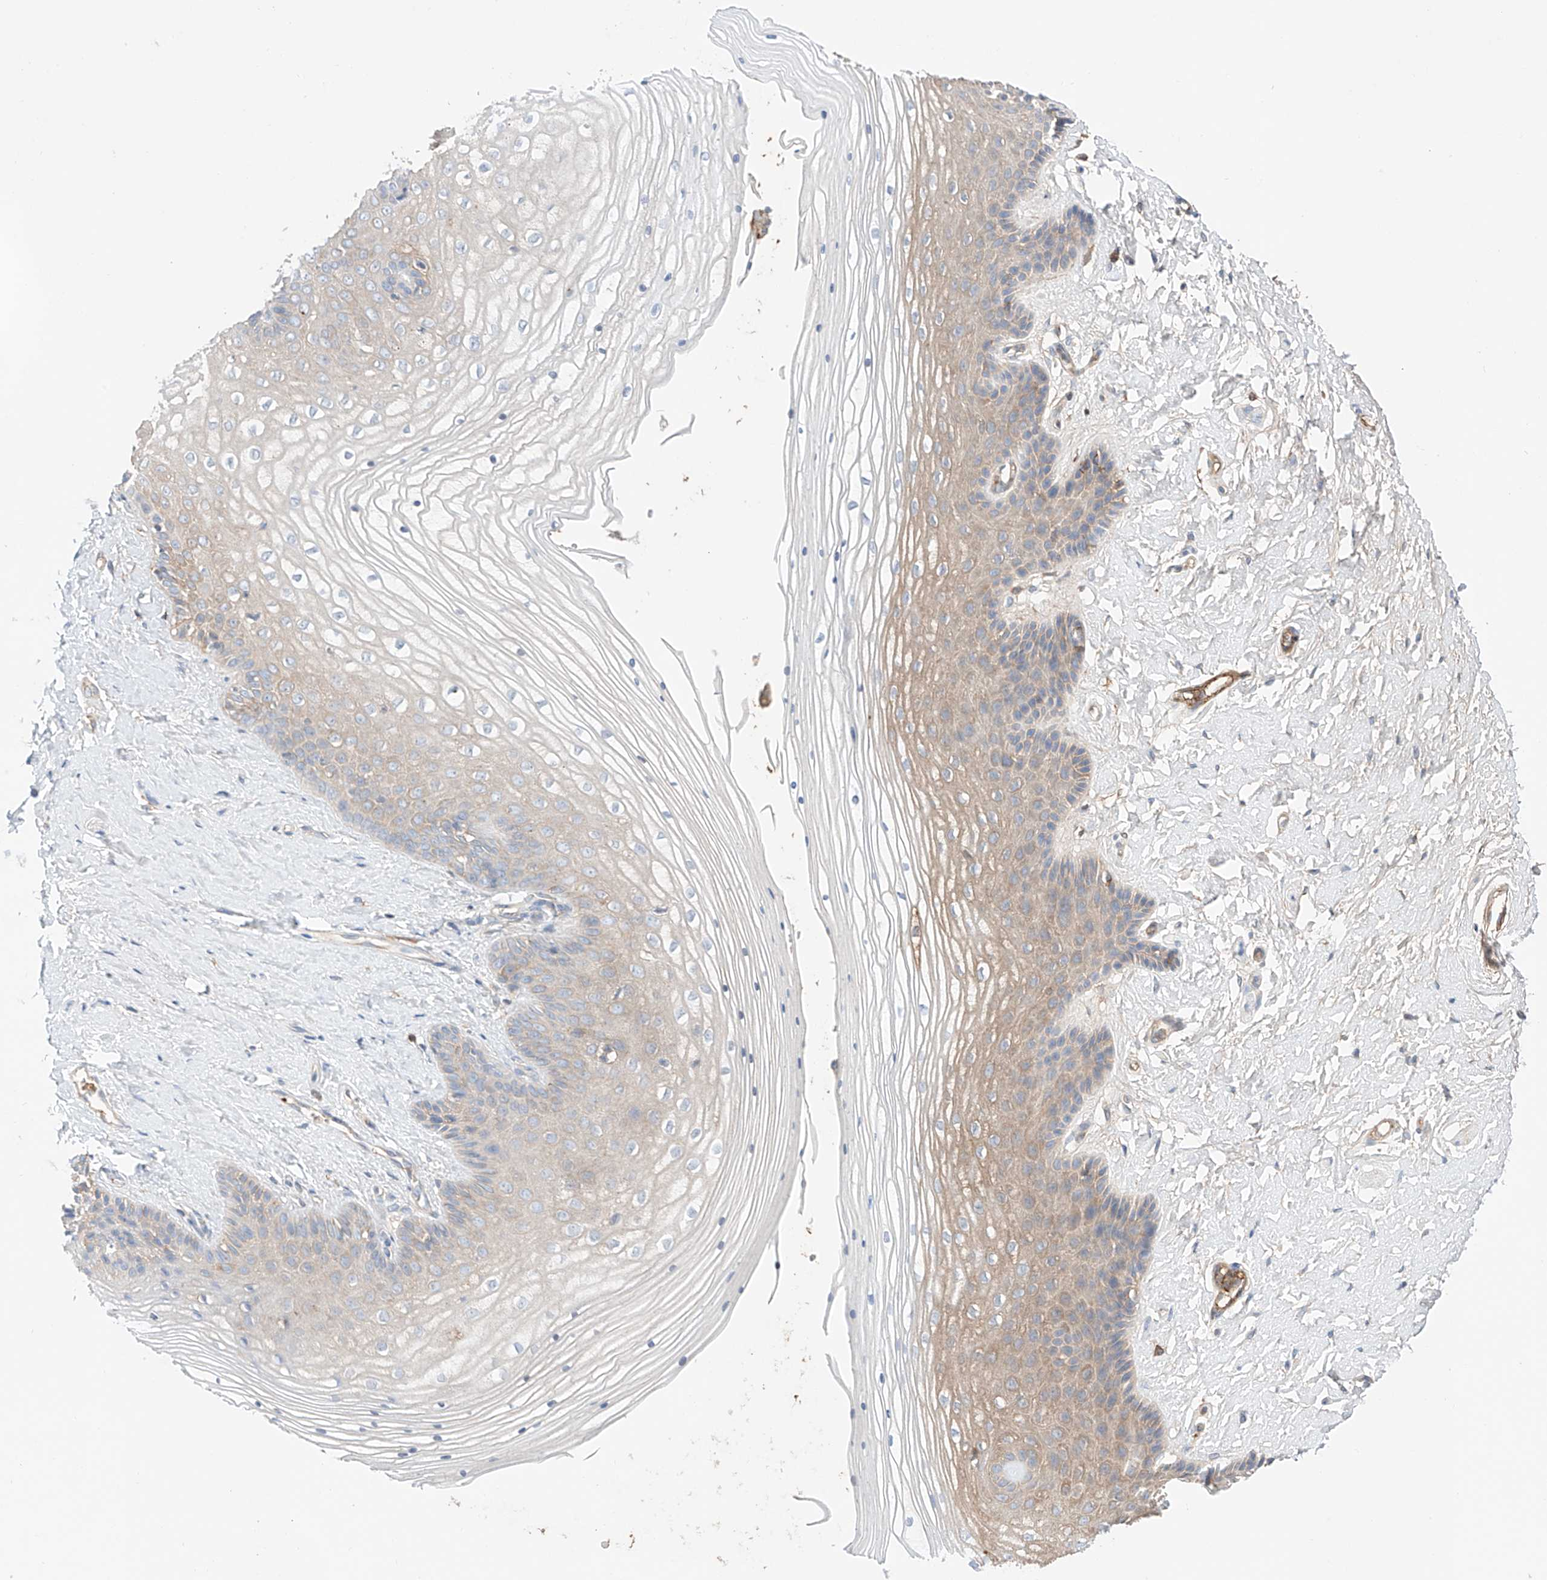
{"staining": {"intensity": "weak", "quantity": ">75%", "location": "cytoplasmic/membranous"}, "tissue": "vagina", "cell_type": "Squamous epithelial cells", "image_type": "normal", "snomed": [{"axis": "morphology", "description": "Normal tissue, NOS"}, {"axis": "topography", "description": "Vagina"}, {"axis": "topography", "description": "Cervix"}], "caption": "High-magnification brightfield microscopy of normal vagina stained with DAB (3,3'-diaminobenzidine) (brown) and counterstained with hematoxylin (blue). squamous epithelial cells exhibit weak cytoplasmic/membranous staining is present in approximately>75% of cells. (DAB (3,3'-diaminobenzidine) = brown stain, brightfield microscopy at high magnification).", "gene": "PGGT1B", "patient": {"sex": "female", "age": 40}}